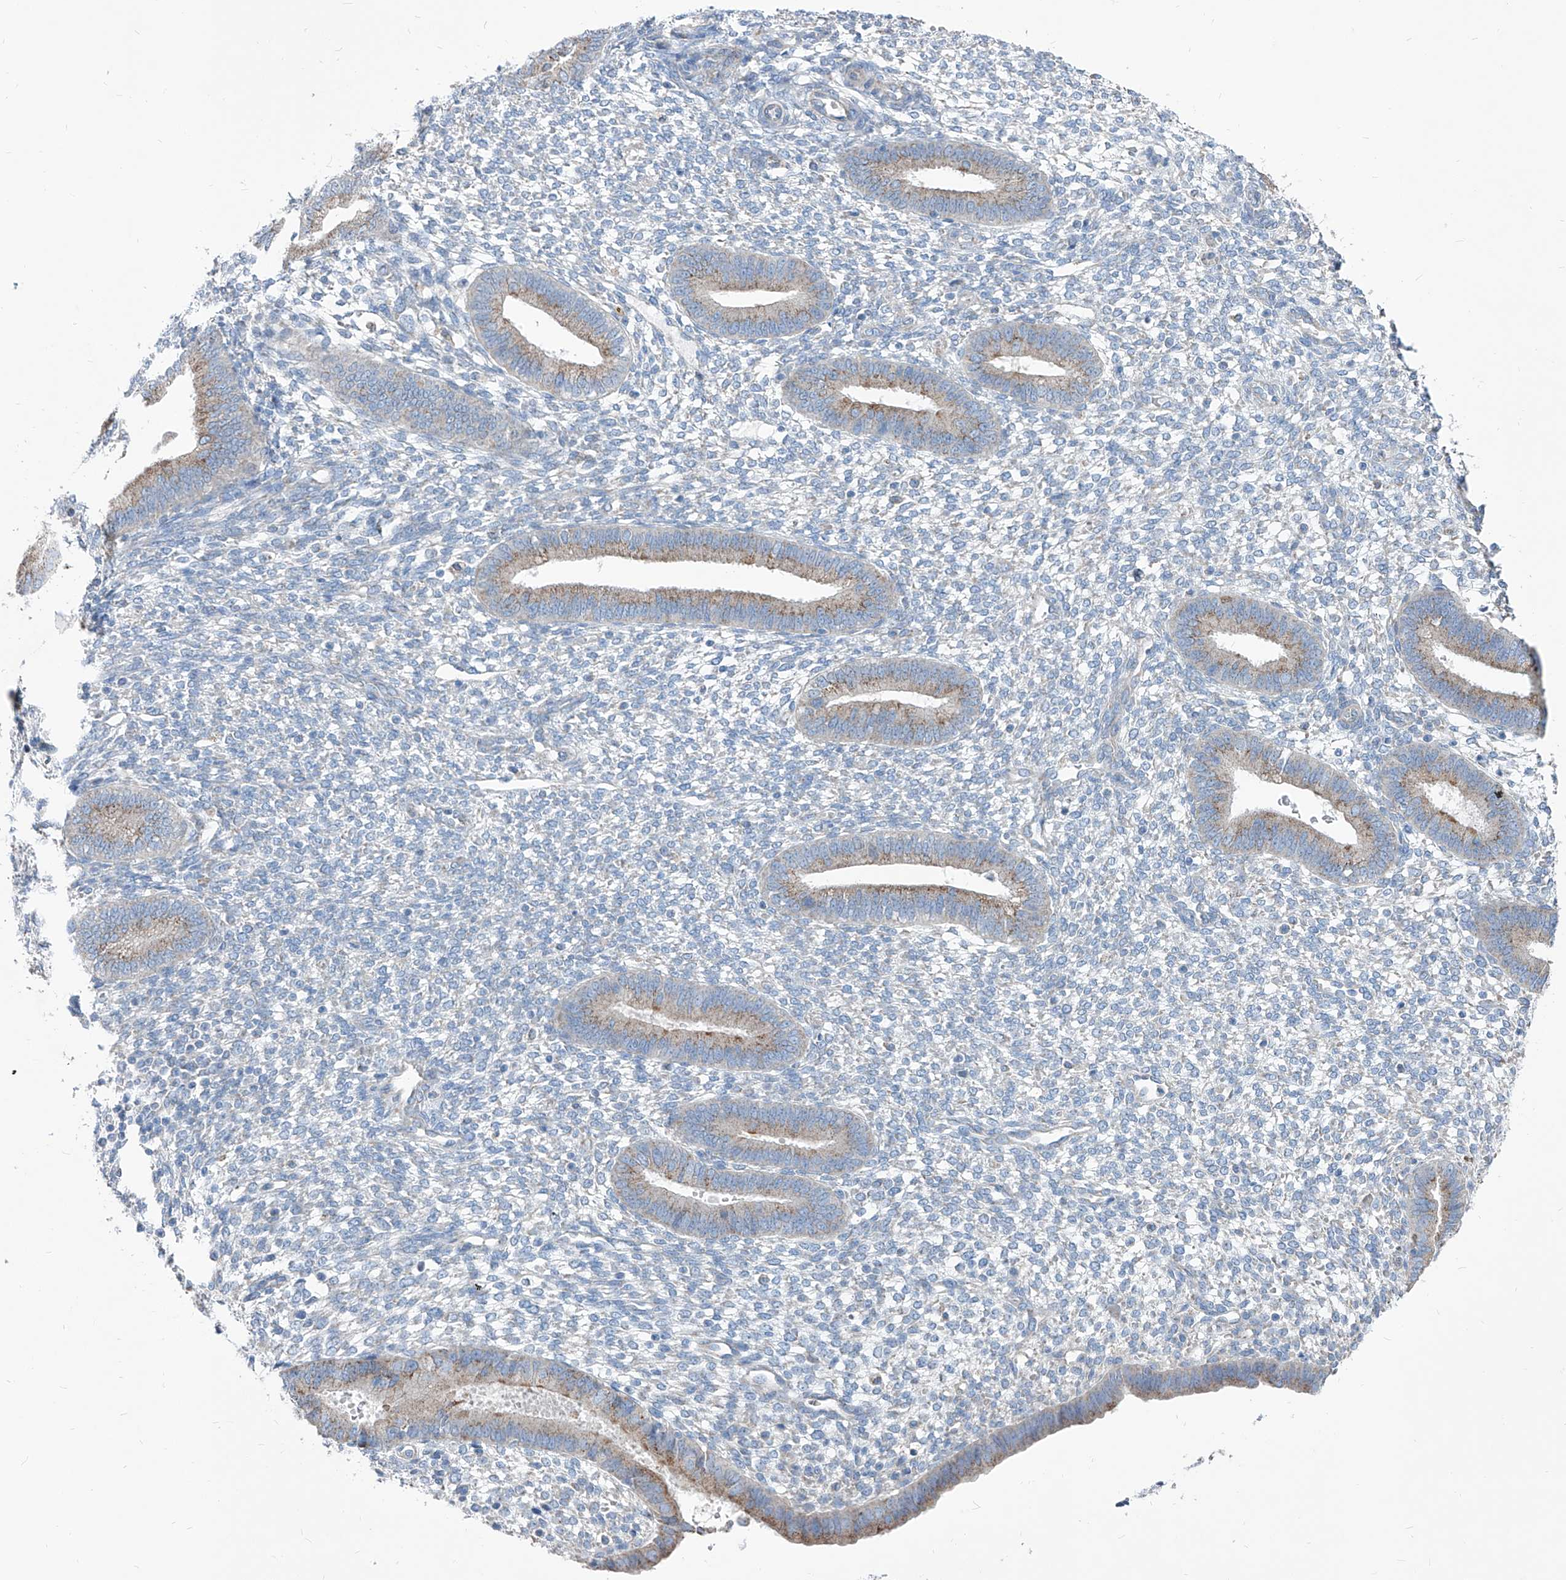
{"staining": {"intensity": "weak", "quantity": "<25%", "location": "cytoplasmic/membranous"}, "tissue": "endometrium", "cell_type": "Cells in endometrial stroma", "image_type": "normal", "snomed": [{"axis": "morphology", "description": "Normal tissue, NOS"}, {"axis": "topography", "description": "Endometrium"}], "caption": "The photomicrograph reveals no significant staining in cells in endometrial stroma of endometrium. Nuclei are stained in blue.", "gene": "AGPS", "patient": {"sex": "female", "age": 46}}